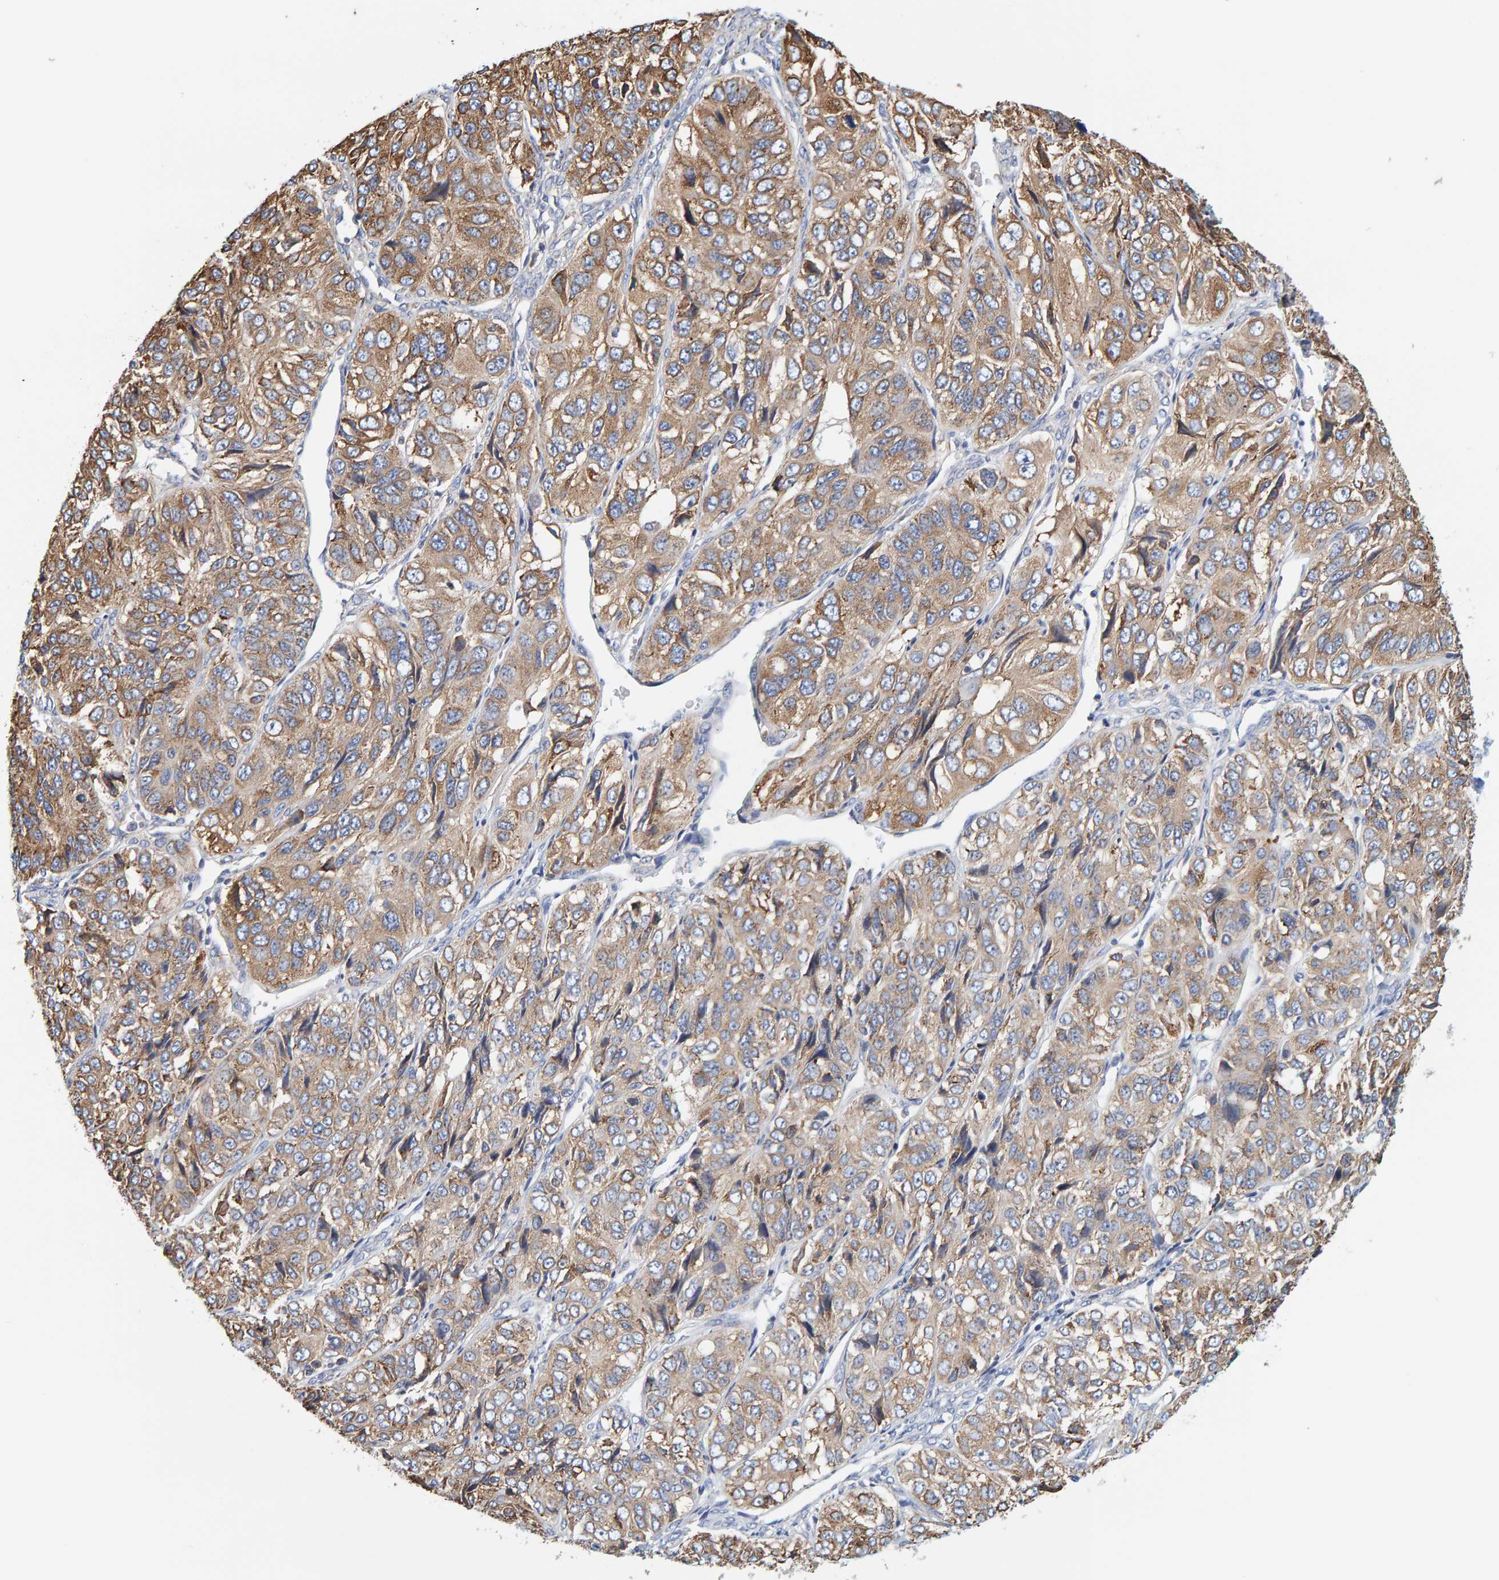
{"staining": {"intensity": "moderate", "quantity": ">75%", "location": "cytoplasmic/membranous"}, "tissue": "ovarian cancer", "cell_type": "Tumor cells", "image_type": "cancer", "snomed": [{"axis": "morphology", "description": "Carcinoma, endometroid"}, {"axis": "topography", "description": "Ovary"}], "caption": "About >75% of tumor cells in ovarian cancer (endometroid carcinoma) exhibit moderate cytoplasmic/membranous protein expression as visualized by brown immunohistochemical staining.", "gene": "SGPL1", "patient": {"sex": "female", "age": 51}}